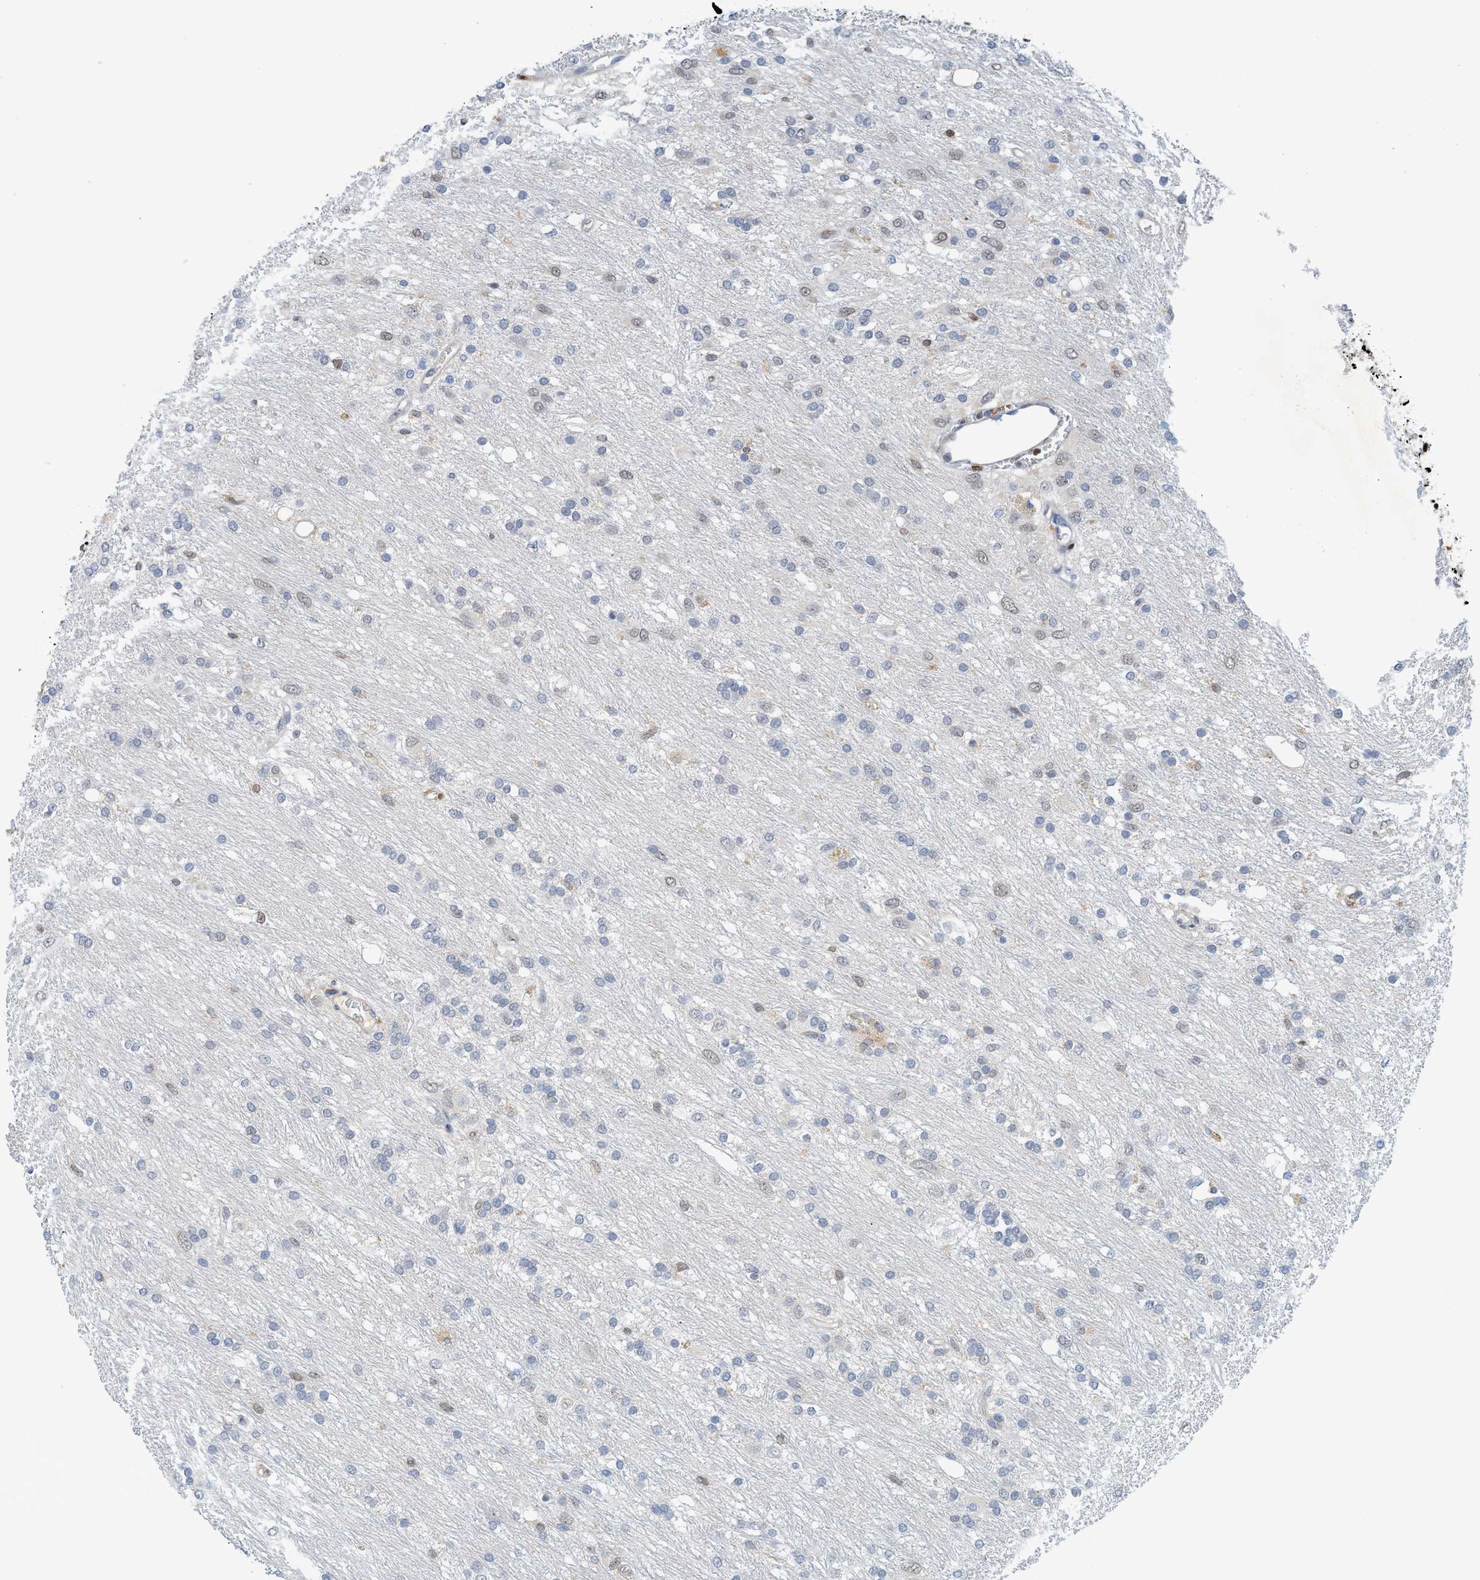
{"staining": {"intensity": "weak", "quantity": "<25%", "location": "nuclear"}, "tissue": "glioma", "cell_type": "Tumor cells", "image_type": "cancer", "snomed": [{"axis": "morphology", "description": "Glioma, malignant, Low grade"}, {"axis": "topography", "description": "Brain"}], "caption": "The histopathology image shows no staining of tumor cells in low-grade glioma (malignant).", "gene": "SH3D19", "patient": {"sex": "male", "age": 77}}